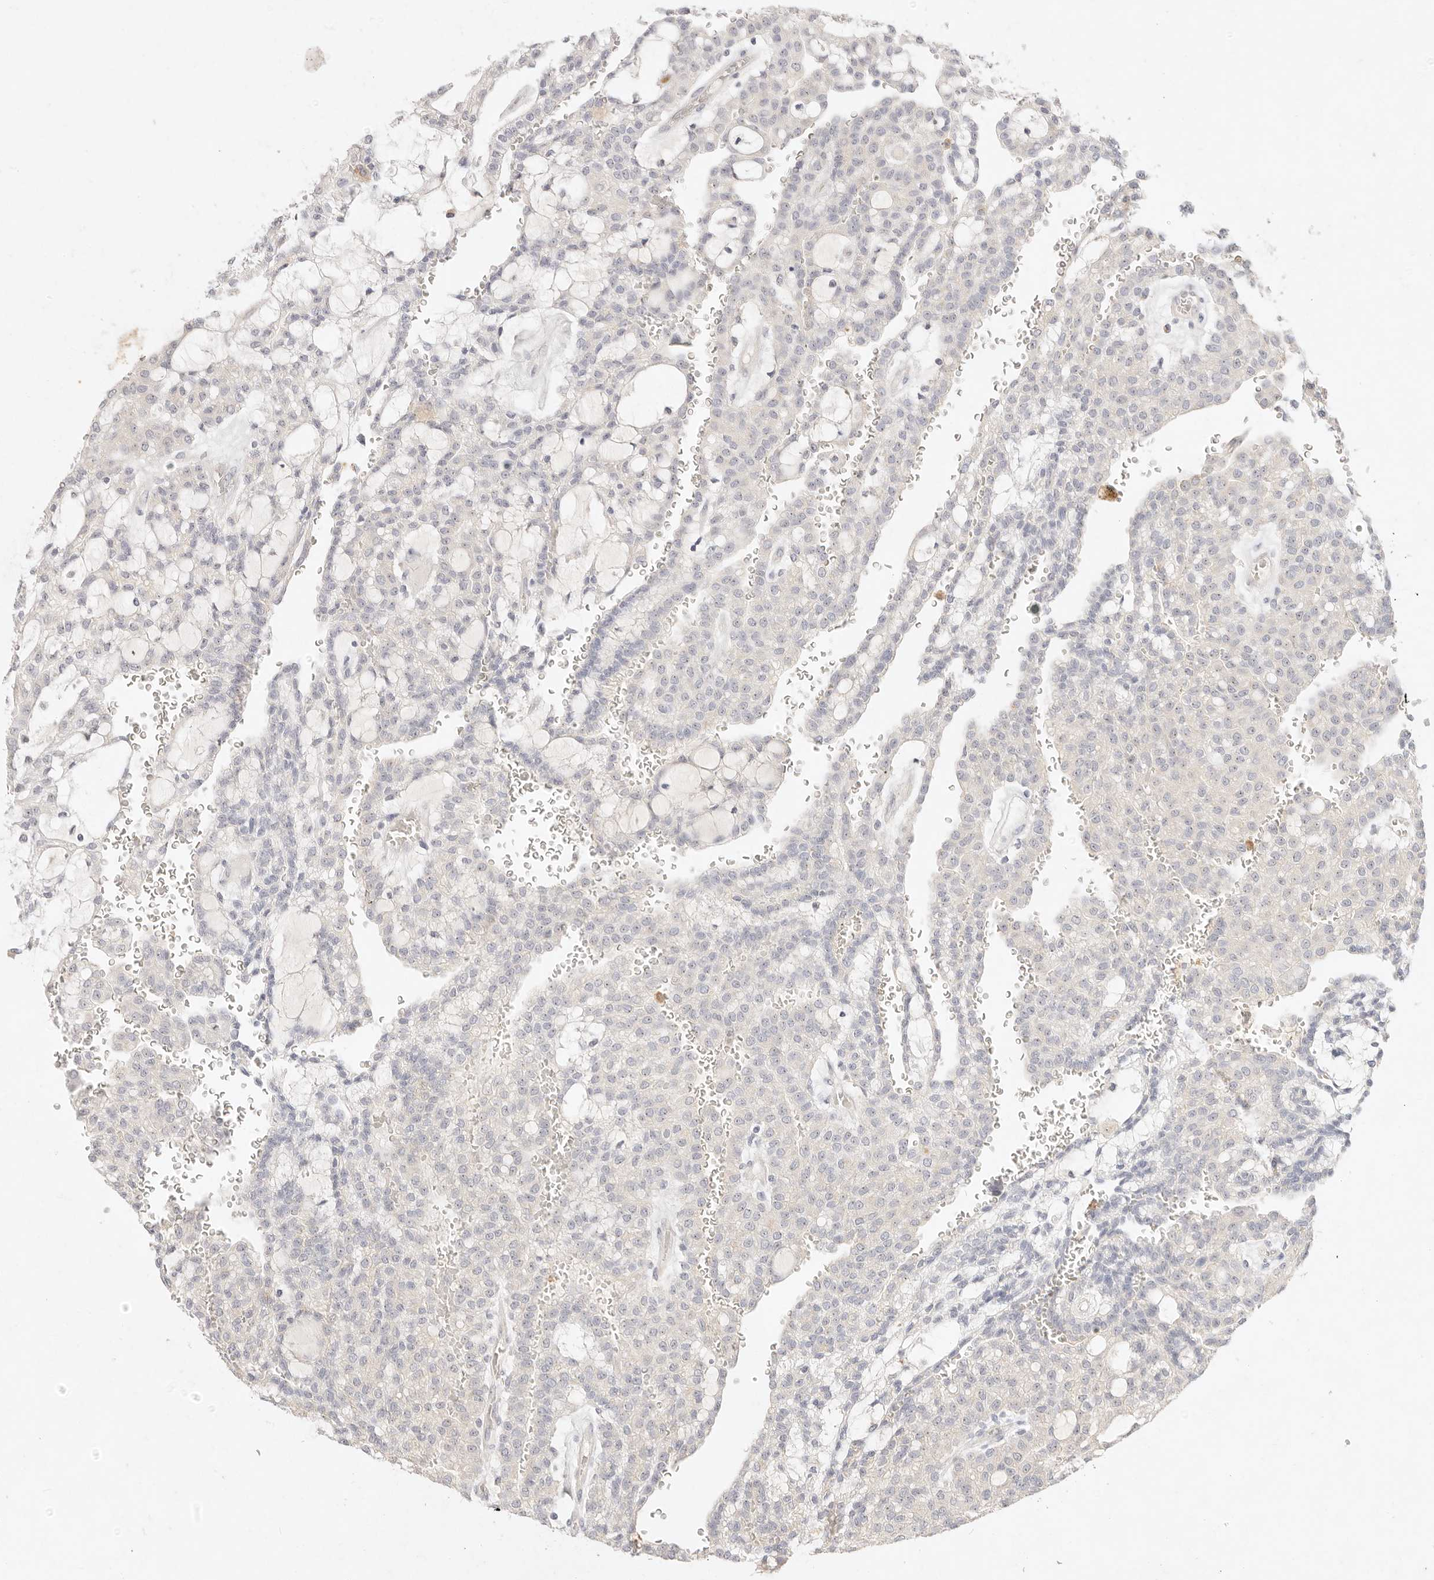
{"staining": {"intensity": "negative", "quantity": "none", "location": "none"}, "tissue": "renal cancer", "cell_type": "Tumor cells", "image_type": "cancer", "snomed": [{"axis": "morphology", "description": "Adenocarcinoma, NOS"}, {"axis": "topography", "description": "Kidney"}], "caption": "Immunohistochemical staining of human renal cancer displays no significant staining in tumor cells. Nuclei are stained in blue.", "gene": "GPR84", "patient": {"sex": "male", "age": 63}}